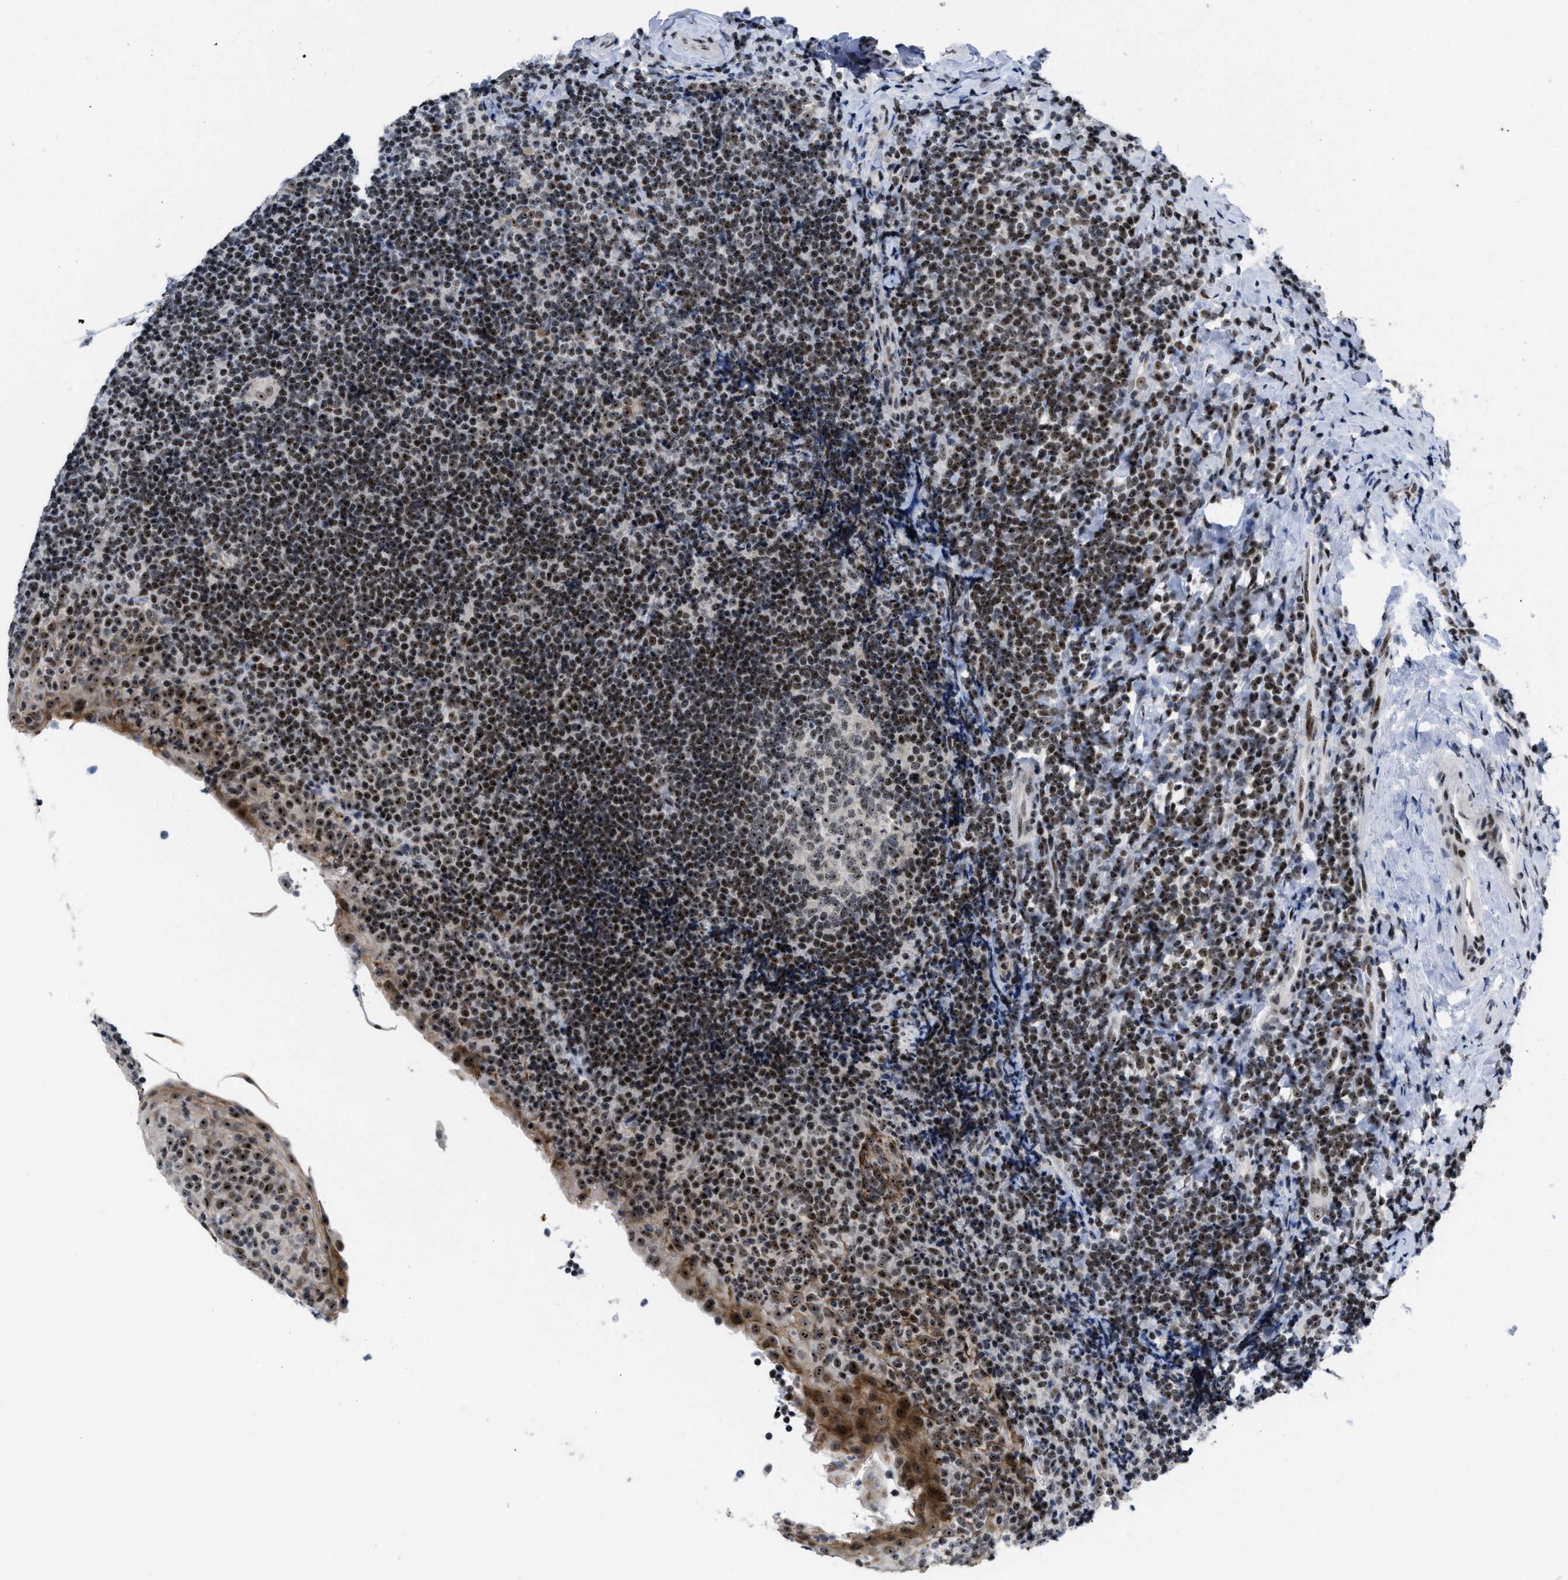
{"staining": {"intensity": "moderate", "quantity": "25%-75%", "location": "nuclear"}, "tissue": "tonsil", "cell_type": "Germinal center cells", "image_type": "normal", "snomed": [{"axis": "morphology", "description": "Normal tissue, NOS"}, {"axis": "topography", "description": "Tonsil"}], "caption": "Immunohistochemistry (IHC) photomicrograph of normal tonsil stained for a protein (brown), which shows medium levels of moderate nuclear staining in approximately 25%-75% of germinal center cells.", "gene": "NOP58", "patient": {"sex": "male", "age": 37}}